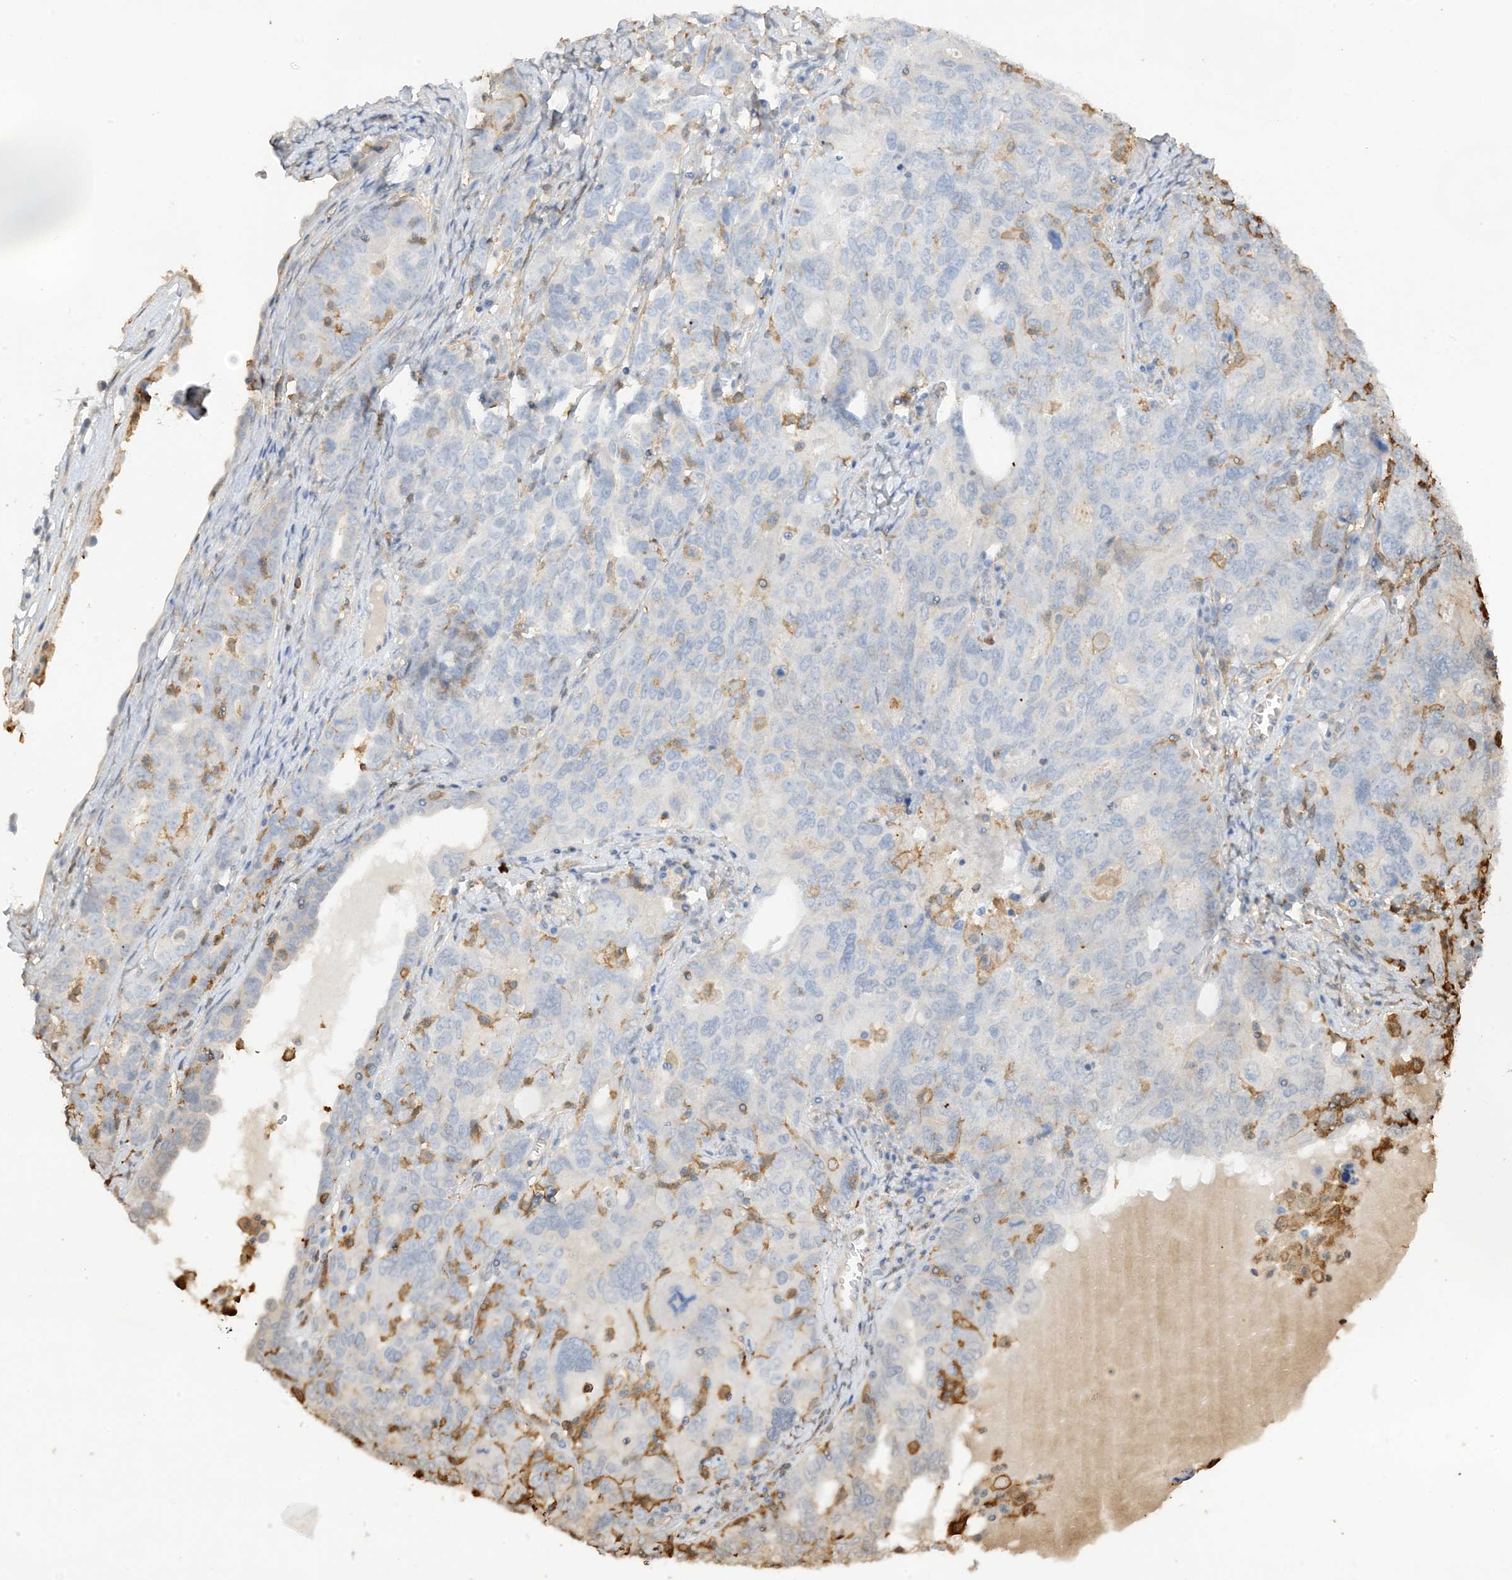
{"staining": {"intensity": "negative", "quantity": "none", "location": "none"}, "tissue": "ovarian cancer", "cell_type": "Tumor cells", "image_type": "cancer", "snomed": [{"axis": "morphology", "description": "Carcinoma, endometroid"}, {"axis": "topography", "description": "Ovary"}], "caption": "Human ovarian cancer (endometroid carcinoma) stained for a protein using immunohistochemistry displays no expression in tumor cells.", "gene": "PHACTR2", "patient": {"sex": "female", "age": 62}}